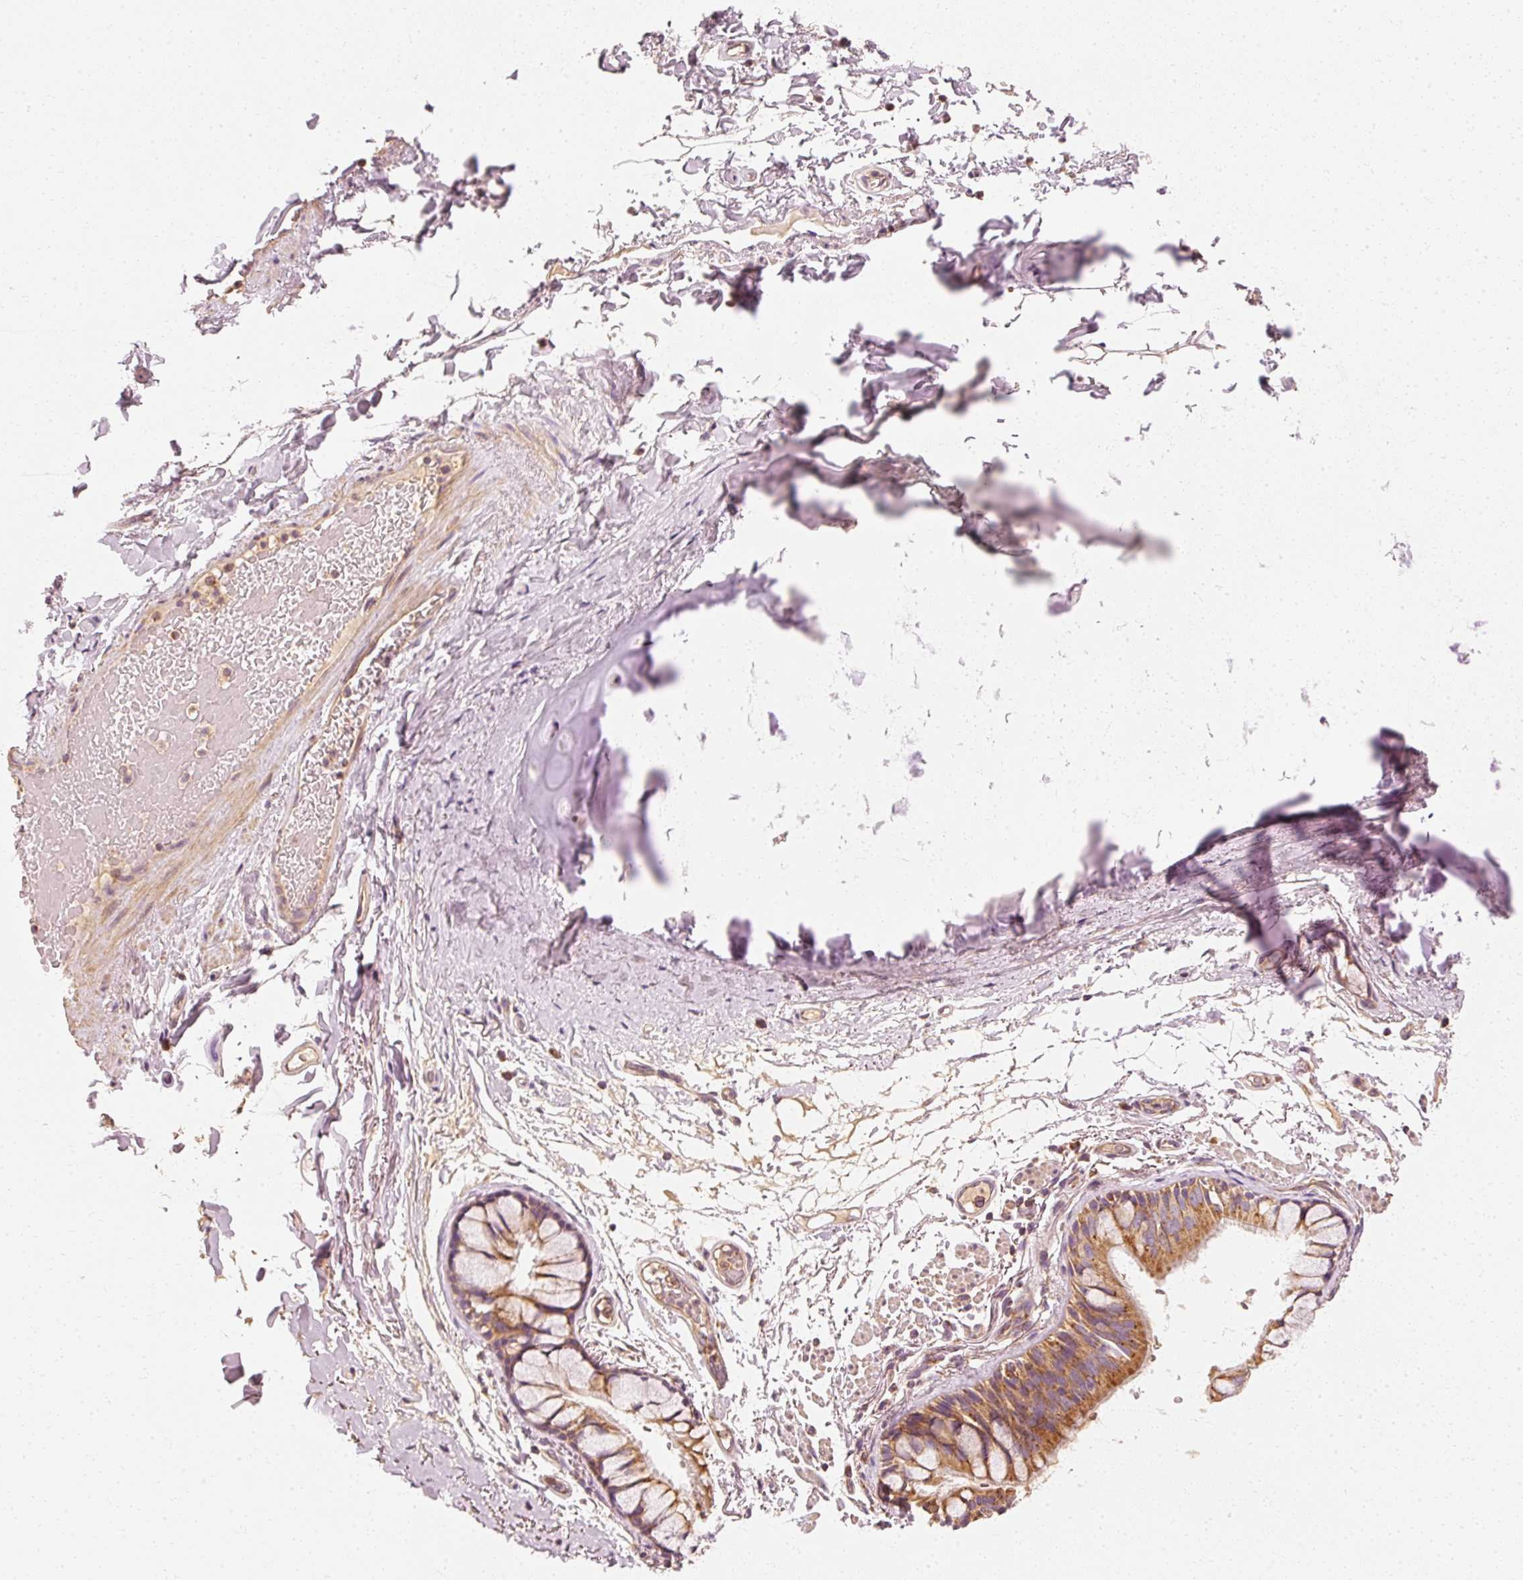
{"staining": {"intensity": "moderate", "quantity": ">75%", "location": "cytoplasmic/membranous"}, "tissue": "bronchus", "cell_type": "Respiratory epithelial cells", "image_type": "normal", "snomed": [{"axis": "morphology", "description": "Normal tissue, NOS"}, {"axis": "topography", "description": "Bronchus"}], "caption": "Immunohistochemical staining of benign bronchus shows medium levels of moderate cytoplasmic/membranous expression in approximately >75% of respiratory epithelial cells. Immunohistochemistry stains the protein in brown and the nuclei are stained blue.", "gene": "TOMM40", "patient": {"sex": "male", "age": 70}}